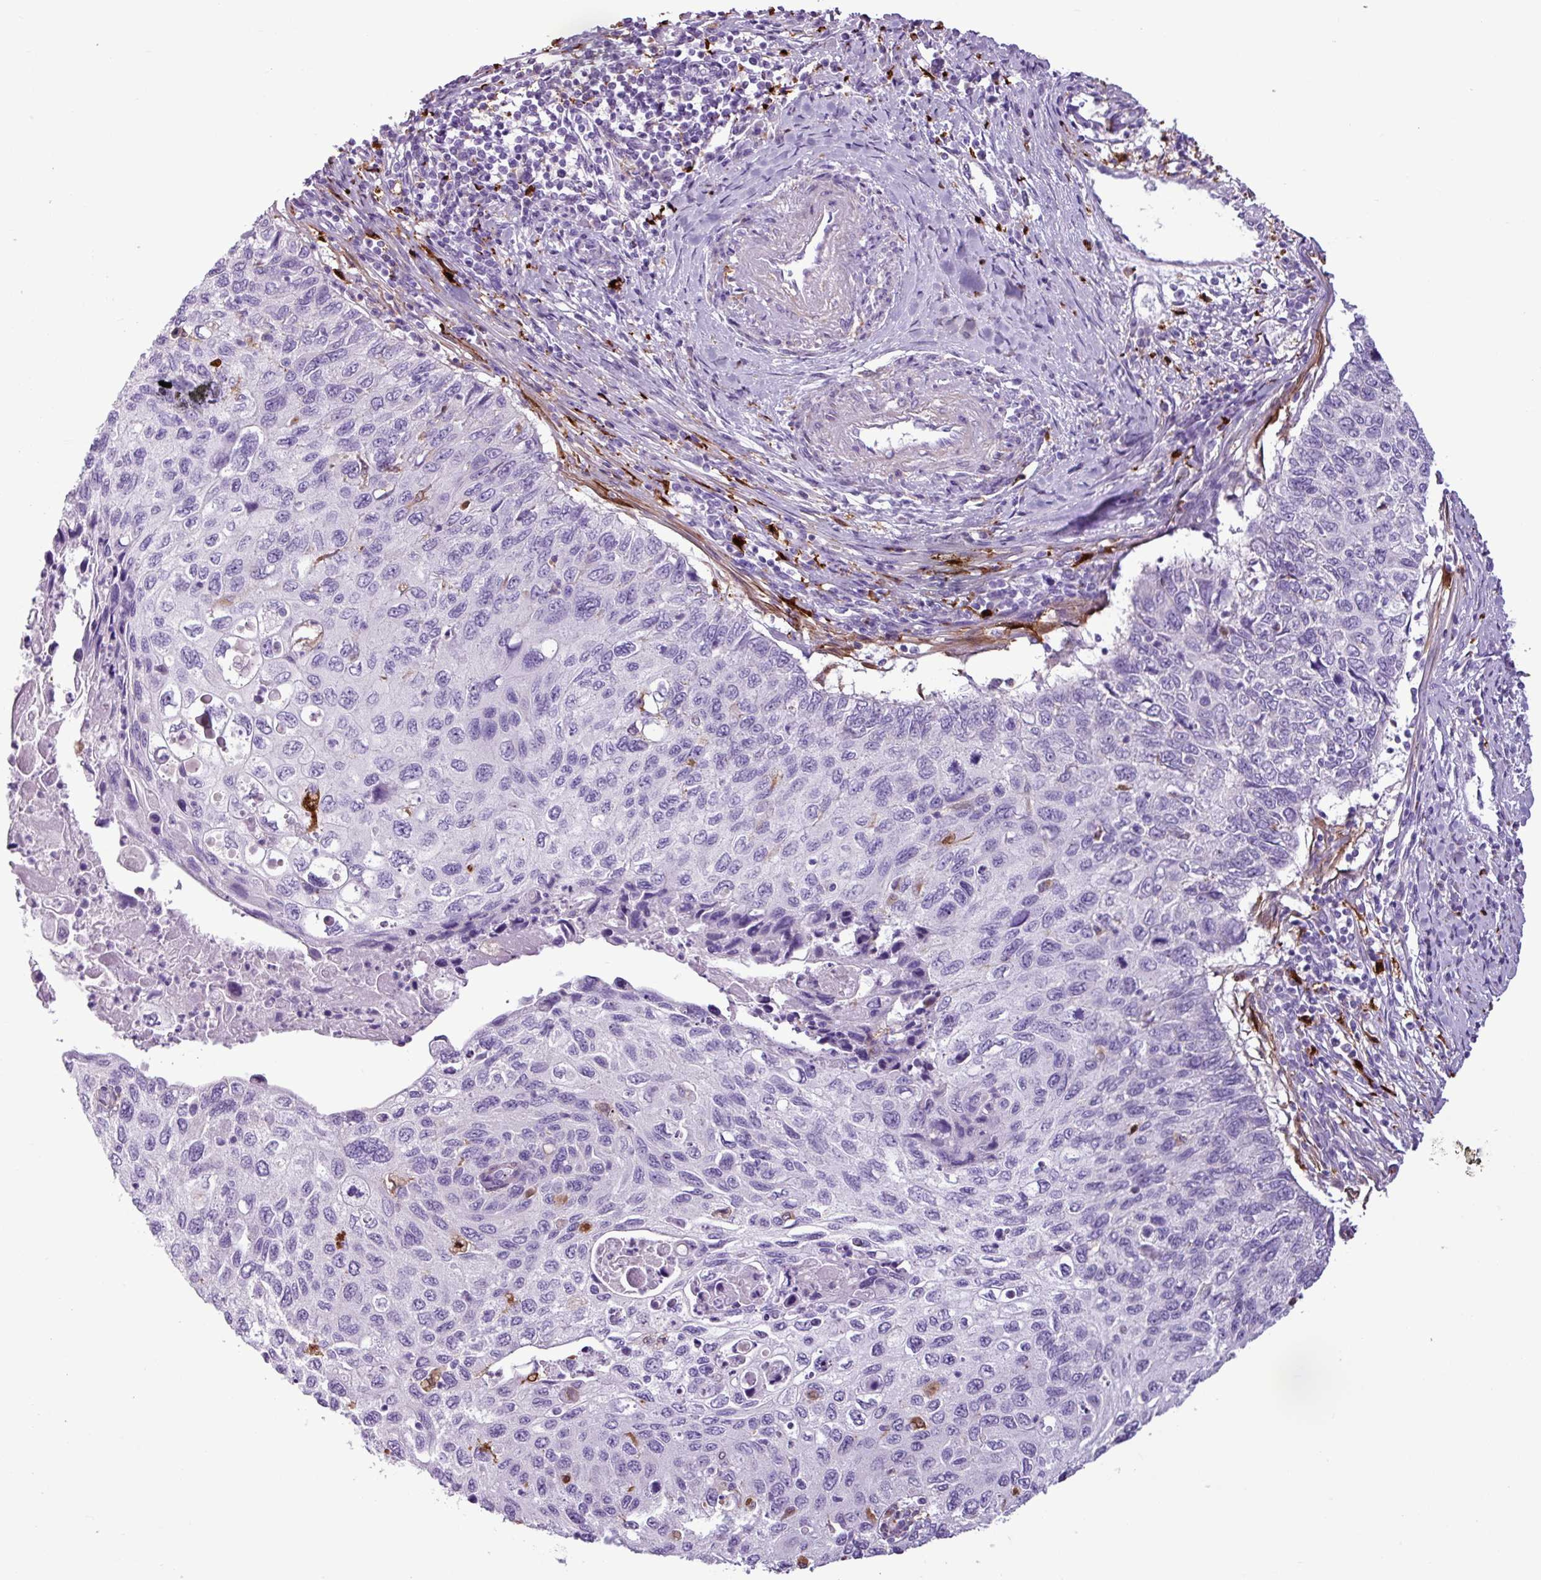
{"staining": {"intensity": "negative", "quantity": "none", "location": "none"}, "tissue": "cervical cancer", "cell_type": "Tumor cells", "image_type": "cancer", "snomed": [{"axis": "morphology", "description": "Squamous cell carcinoma, NOS"}, {"axis": "topography", "description": "Cervix"}], "caption": "This is an immunohistochemistry histopathology image of cervical cancer. There is no expression in tumor cells.", "gene": "TMEM200C", "patient": {"sex": "female", "age": 70}}